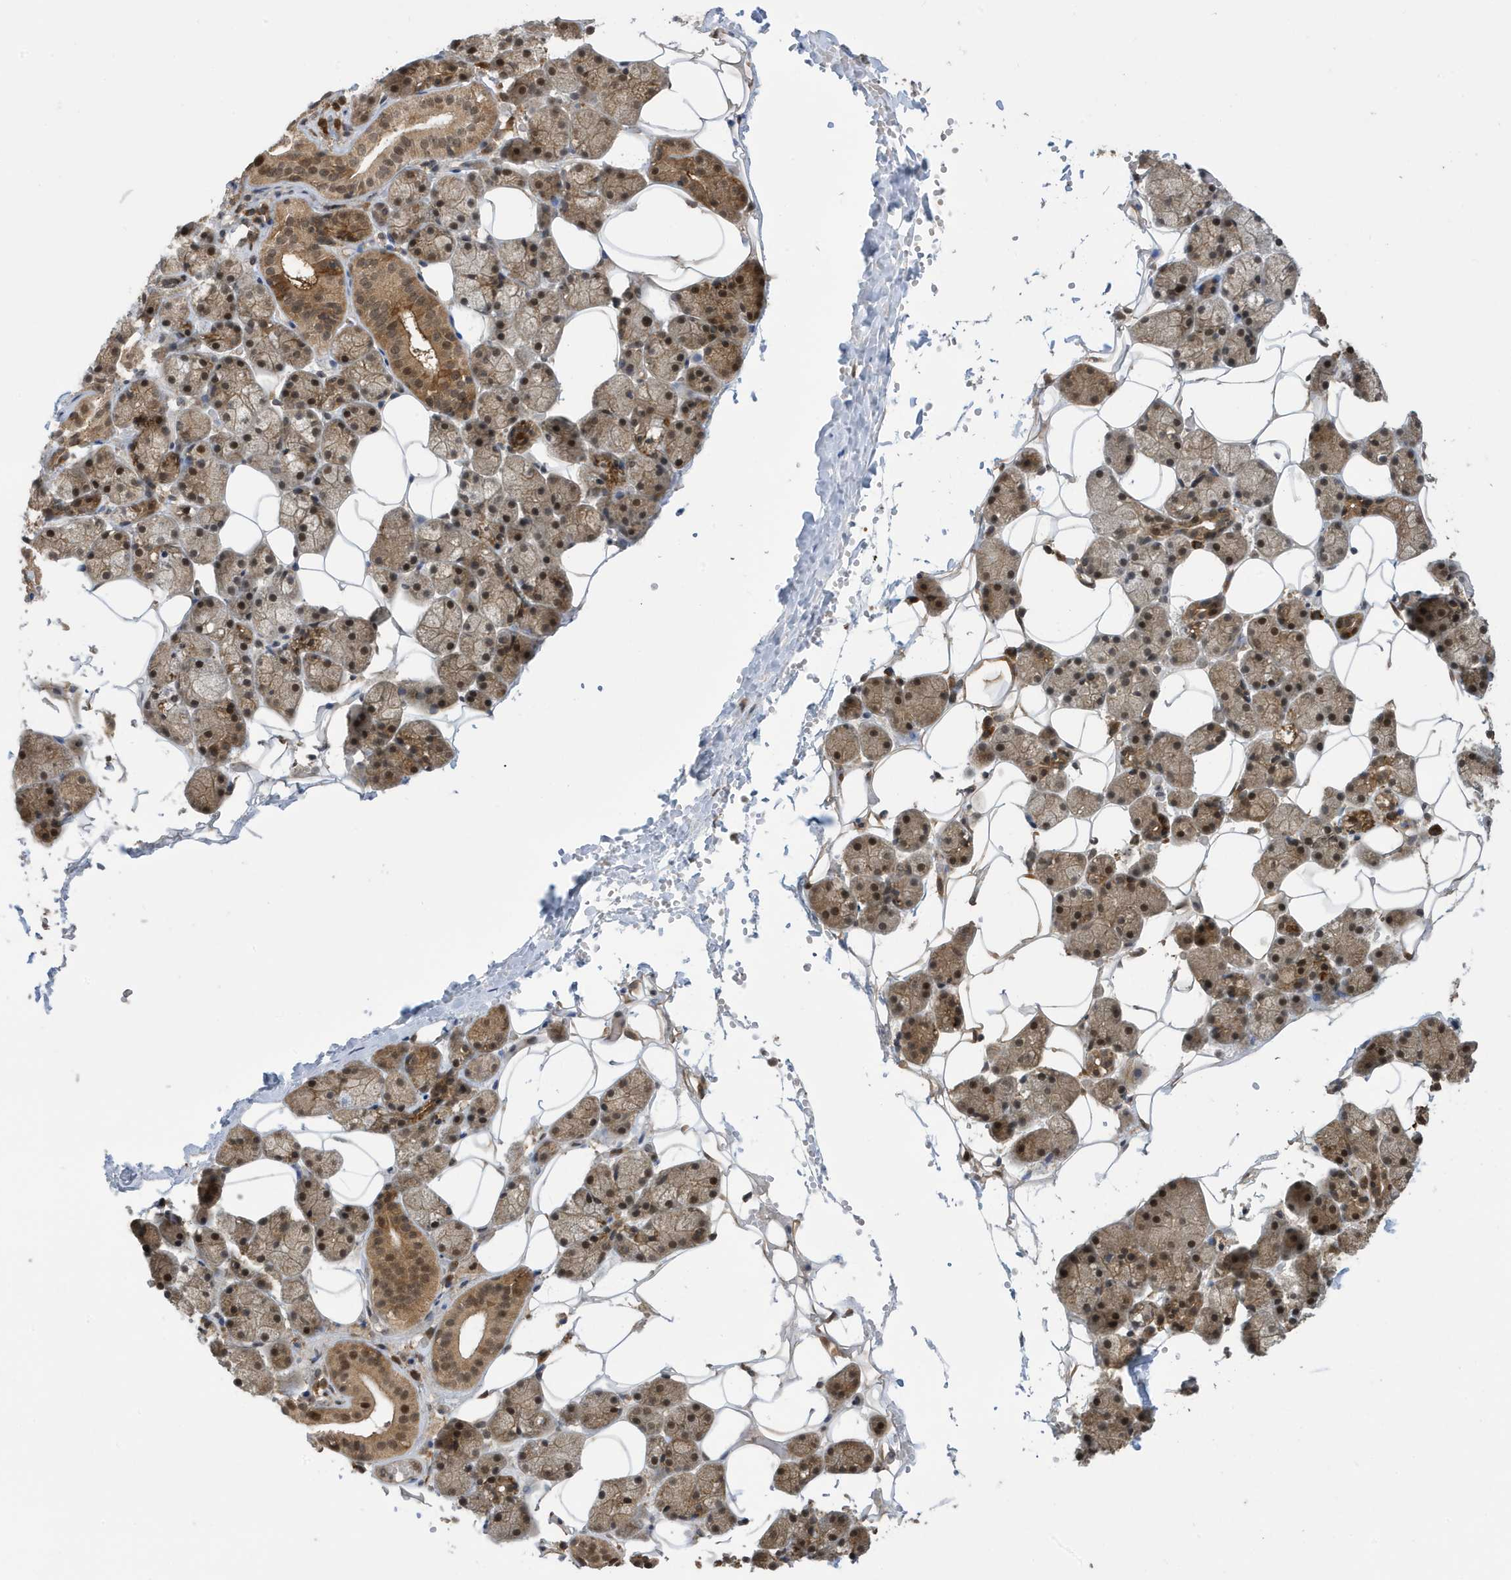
{"staining": {"intensity": "moderate", "quantity": "25%-75%", "location": "cytoplasmic/membranous,nuclear"}, "tissue": "salivary gland", "cell_type": "Glandular cells", "image_type": "normal", "snomed": [{"axis": "morphology", "description": "Normal tissue, NOS"}, {"axis": "topography", "description": "Salivary gland"}], "caption": "Benign salivary gland was stained to show a protein in brown. There is medium levels of moderate cytoplasmic/membranous,nuclear staining in approximately 25%-75% of glandular cells. Using DAB (3,3'-diaminobenzidine) (brown) and hematoxylin (blue) stains, captured at high magnification using brightfield microscopy.", "gene": "UBQLN1", "patient": {"sex": "female", "age": 33}}